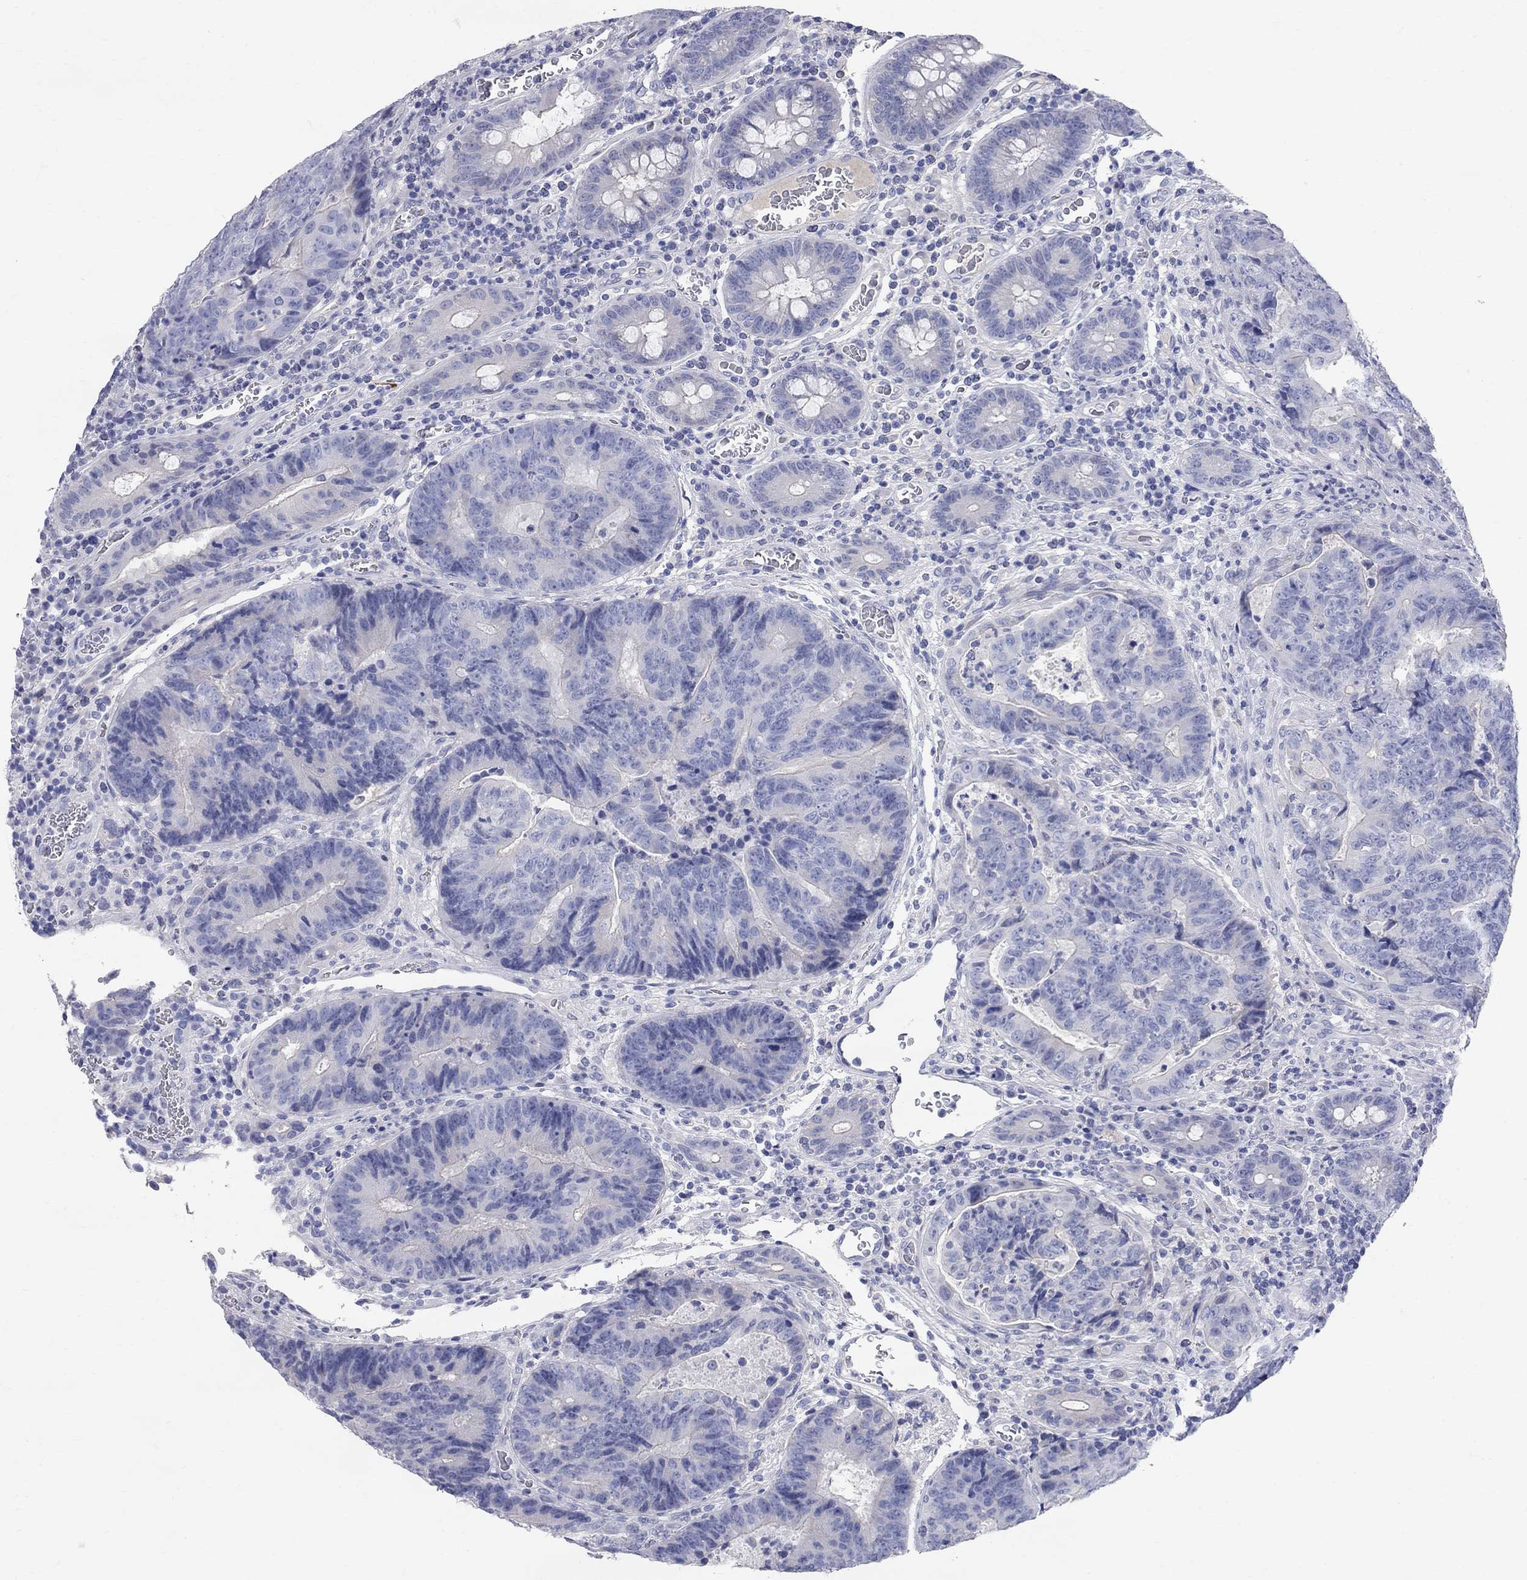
{"staining": {"intensity": "negative", "quantity": "none", "location": "none"}, "tissue": "colorectal cancer", "cell_type": "Tumor cells", "image_type": "cancer", "snomed": [{"axis": "morphology", "description": "Adenocarcinoma, NOS"}, {"axis": "topography", "description": "Colon"}], "caption": "Immunohistochemical staining of human adenocarcinoma (colorectal) displays no significant staining in tumor cells.", "gene": "AOX1", "patient": {"sex": "female", "age": 48}}